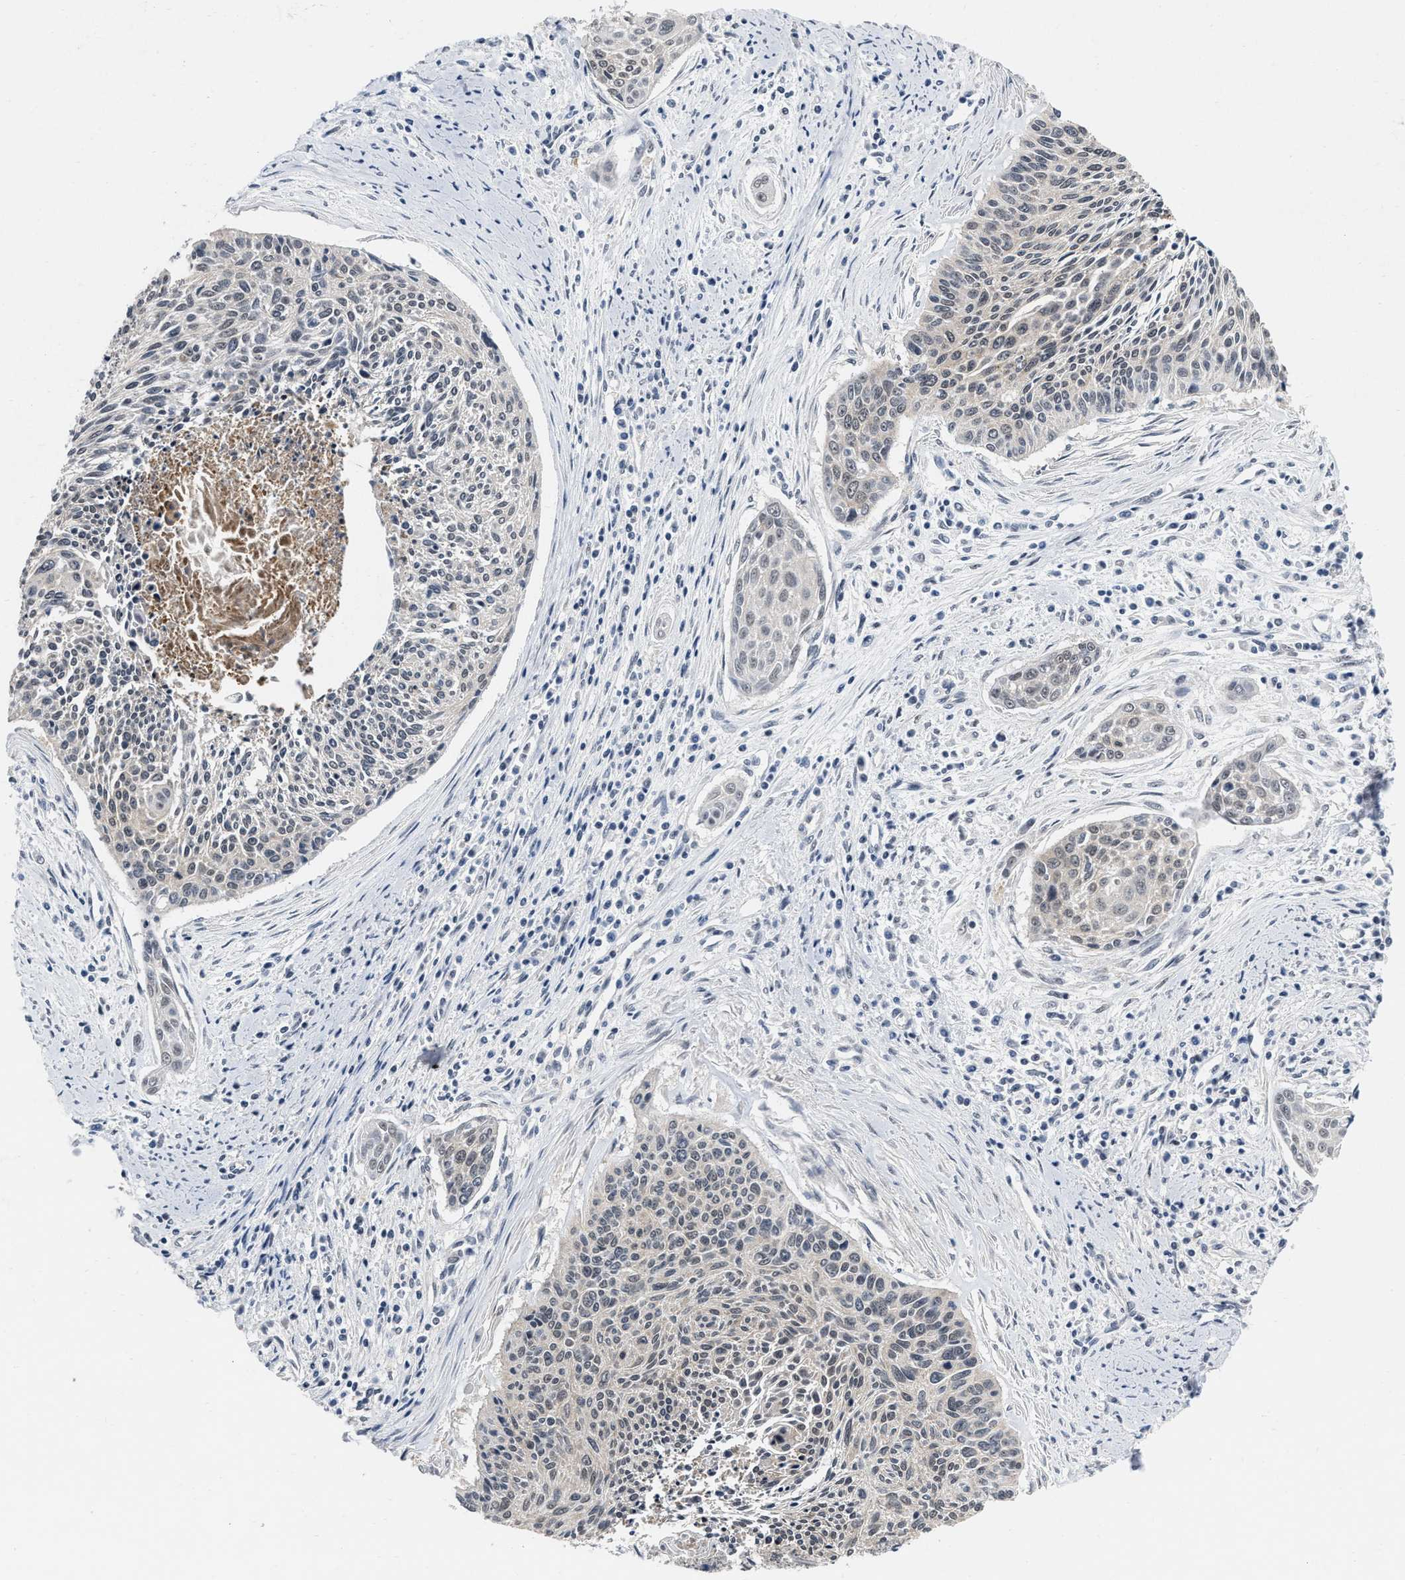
{"staining": {"intensity": "weak", "quantity": "<25%", "location": "nuclear"}, "tissue": "cervical cancer", "cell_type": "Tumor cells", "image_type": "cancer", "snomed": [{"axis": "morphology", "description": "Squamous cell carcinoma, NOS"}, {"axis": "topography", "description": "Cervix"}], "caption": "DAB (3,3'-diaminobenzidine) immunohistochemical staining of human cervical cancer (squamous cell carcinoma) demonstrates no significant expression in tumor cells.", "gene": "RUVBL1", "patient": {"sex": "female", "age": 55}}